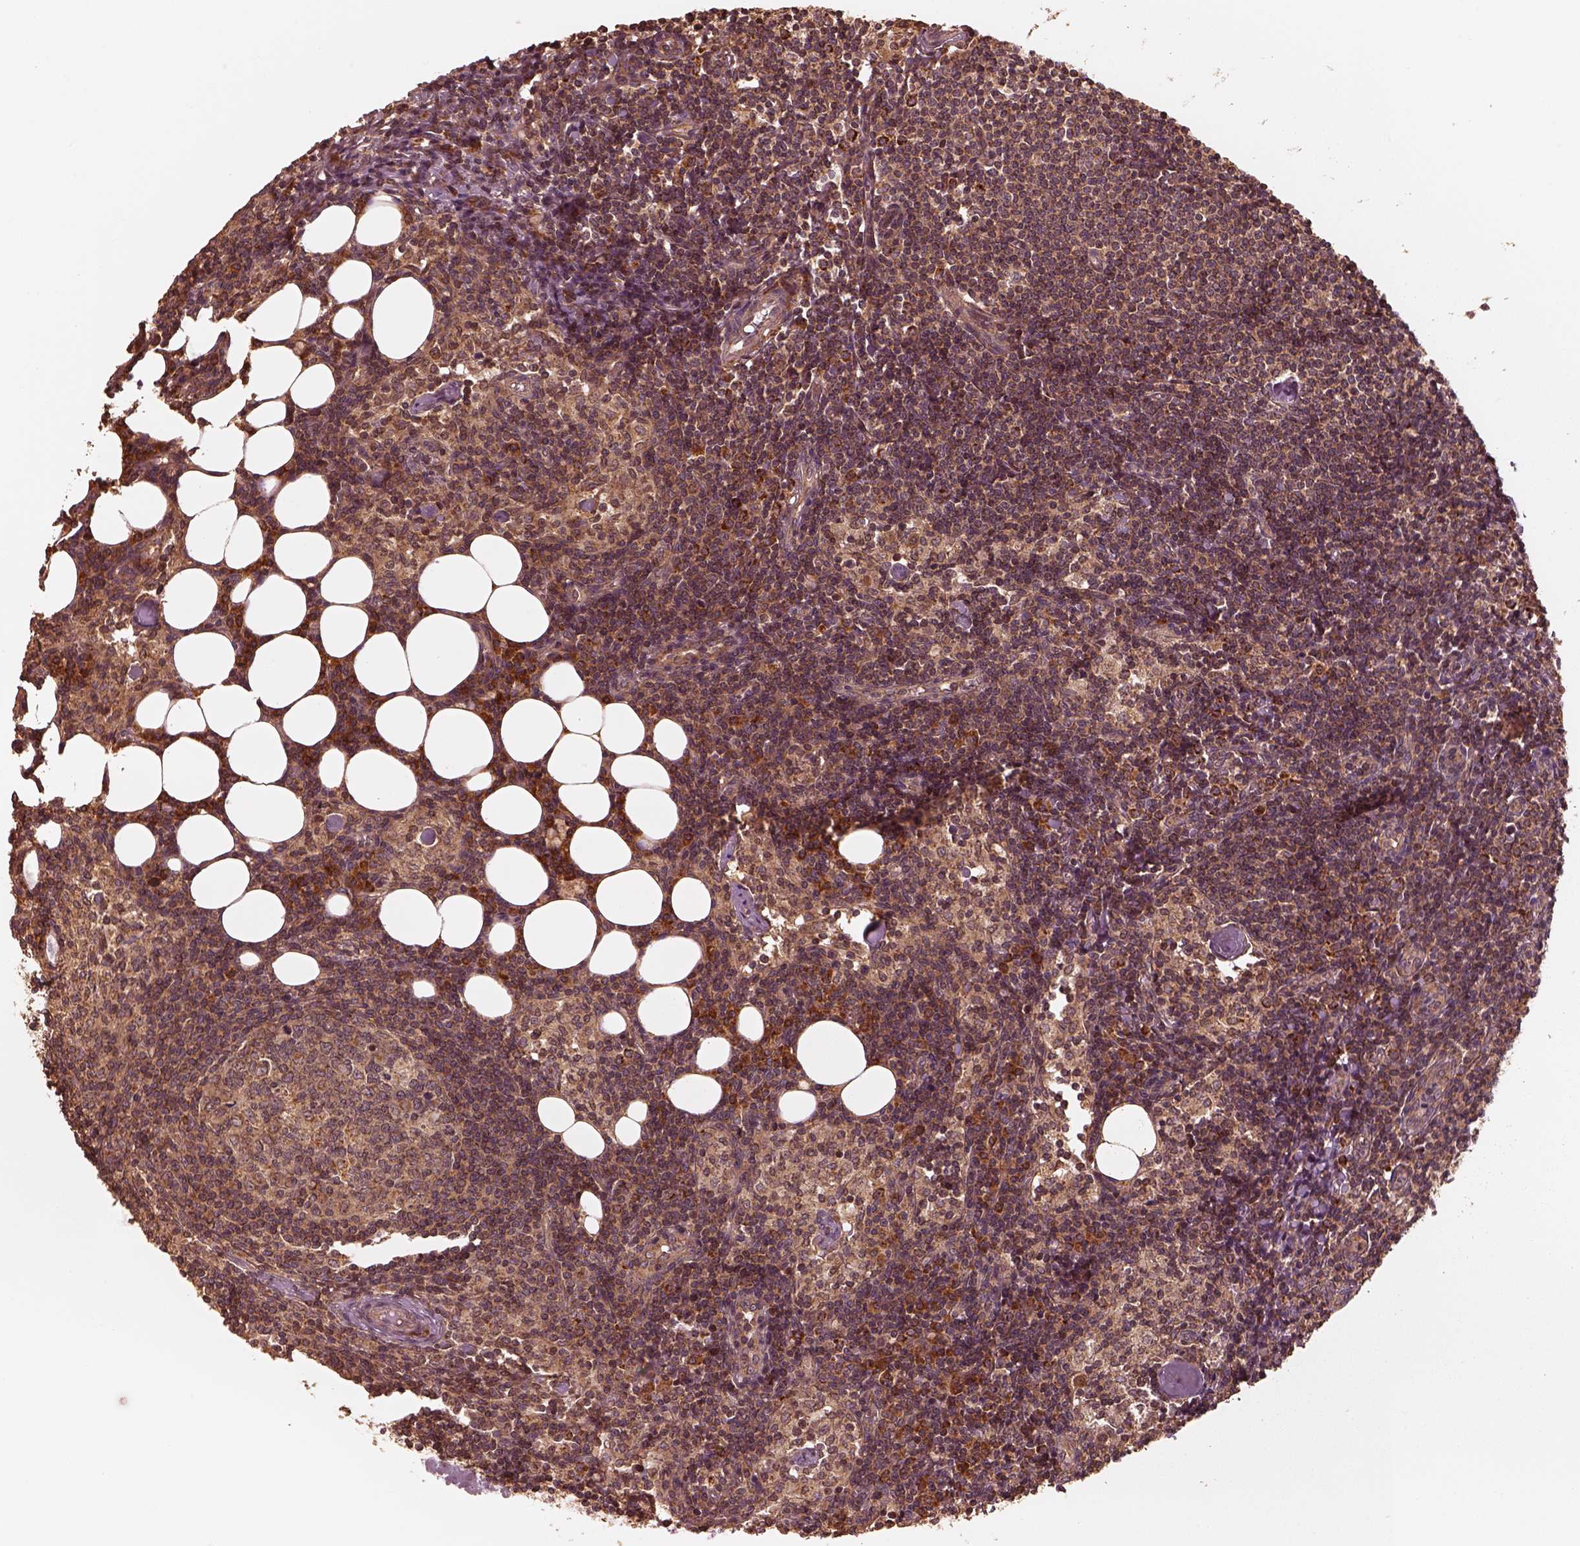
{"staining": {"intensity": "strong", "quantity": "<25%", "location": "cytoplasmic/membranous"}, "tissue": "lymph node", "cell_type": "Germinal center cells", "image_type": "normal", "snomed": [{"axis": "morphology", "description": "Normal tissue, NOS"}, {"axis": "topography", "description": "Lymph node"}], "caption": "DAB (3,3'-diaminobenzidine) immunohistochemical staining of benign human lymph node reveals strong cytoplasmic/membranous protein expression in approximately <25% of germinal center cells.", "gene": "DNAJC25", "patient": {"sex": "female", "age": 52}}